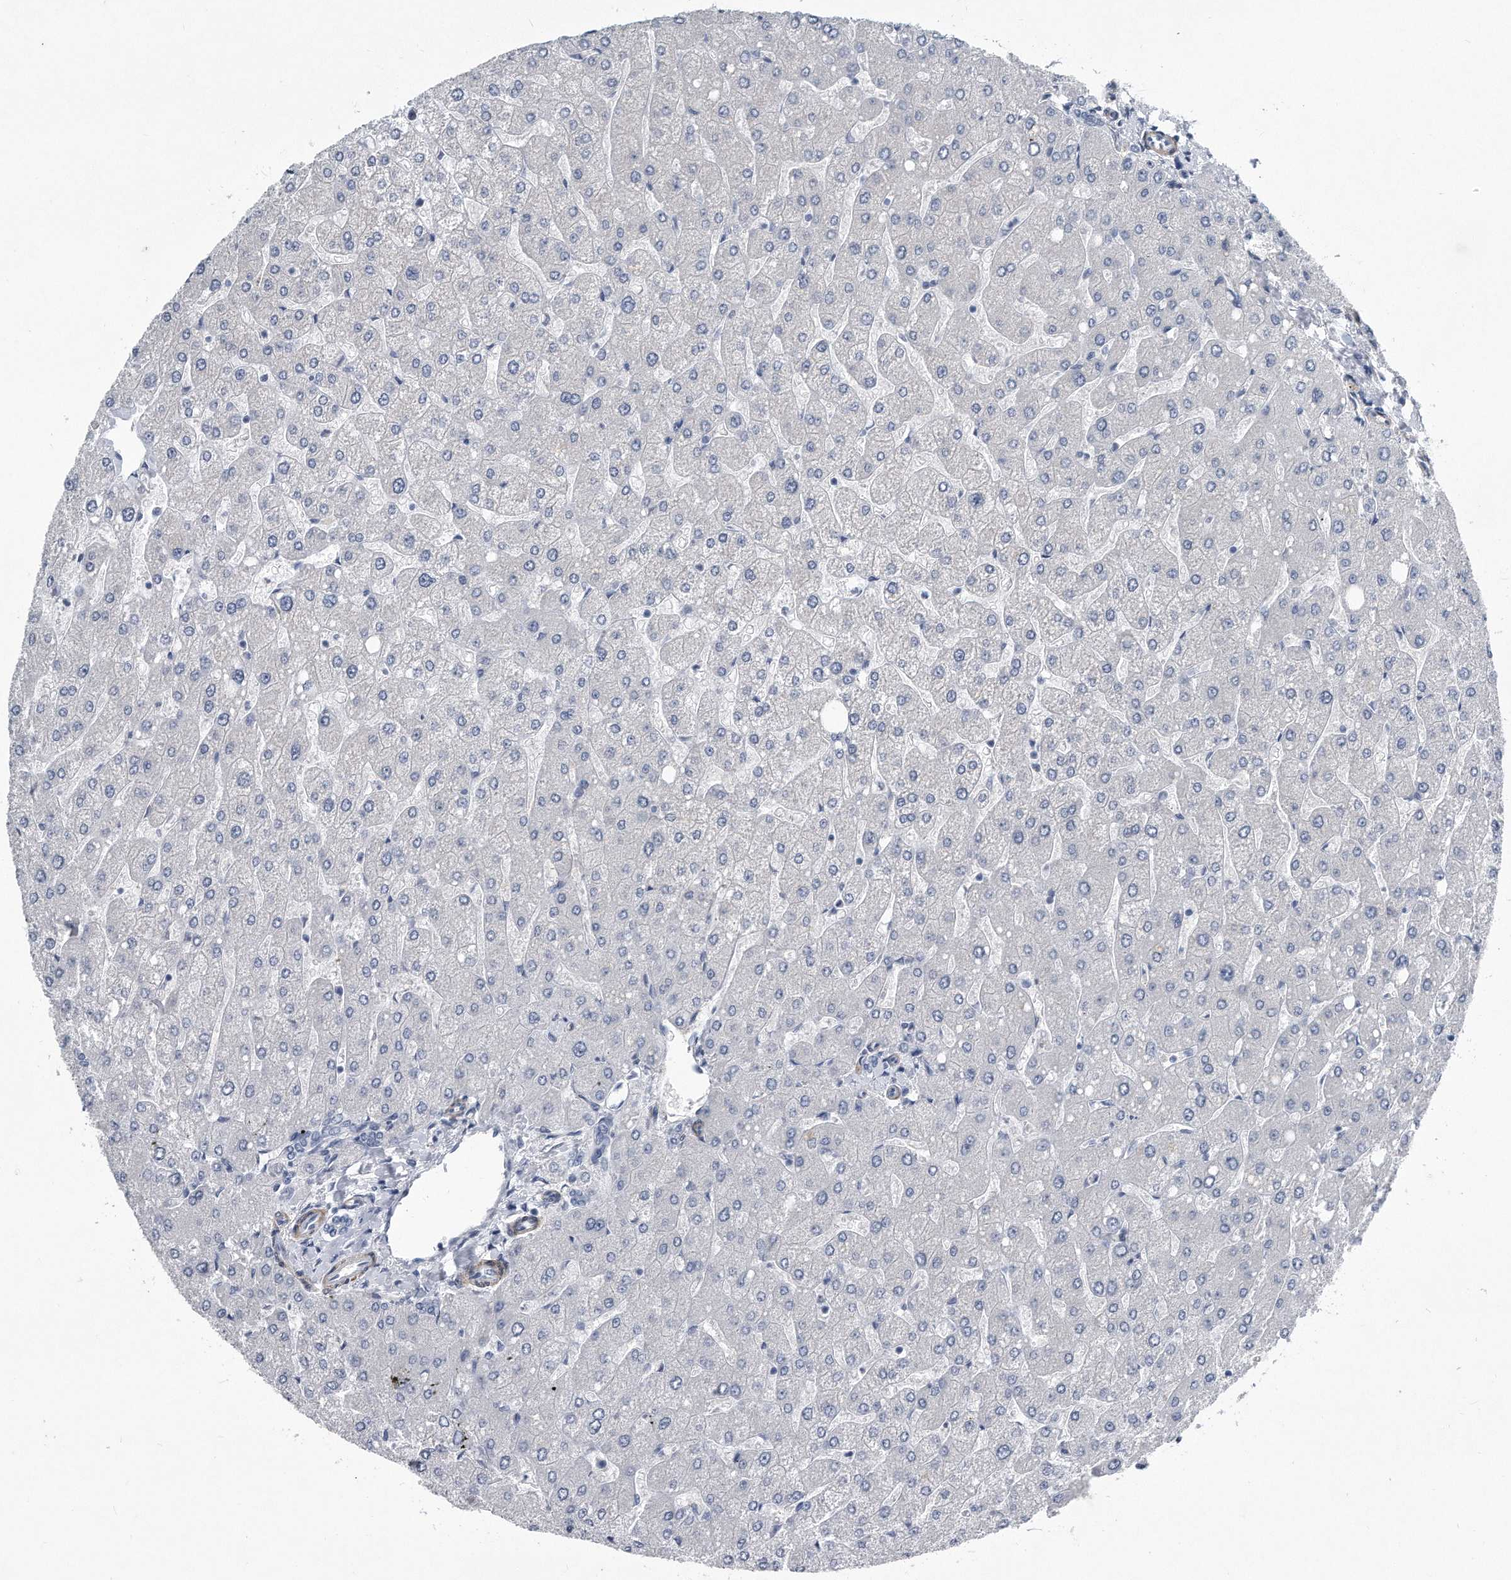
{"staining": {"intensity": "negative", "quantity": "none", "location": "none"}, "tissue": "liver", "cell_type": "Cholangiocytes", "image_type": "normal", "snomed": [{"axis": "morphology", "description": "Normal tissue, NOS"}, {"axis": "topography", "description": "Liver"}], "caption": "This is a image of IHC staining of unremarkable liver, which shows no staining in cholangiocytes.", "gene": "EIF2B4", "patient": {"sex": "male", "age": 55}}